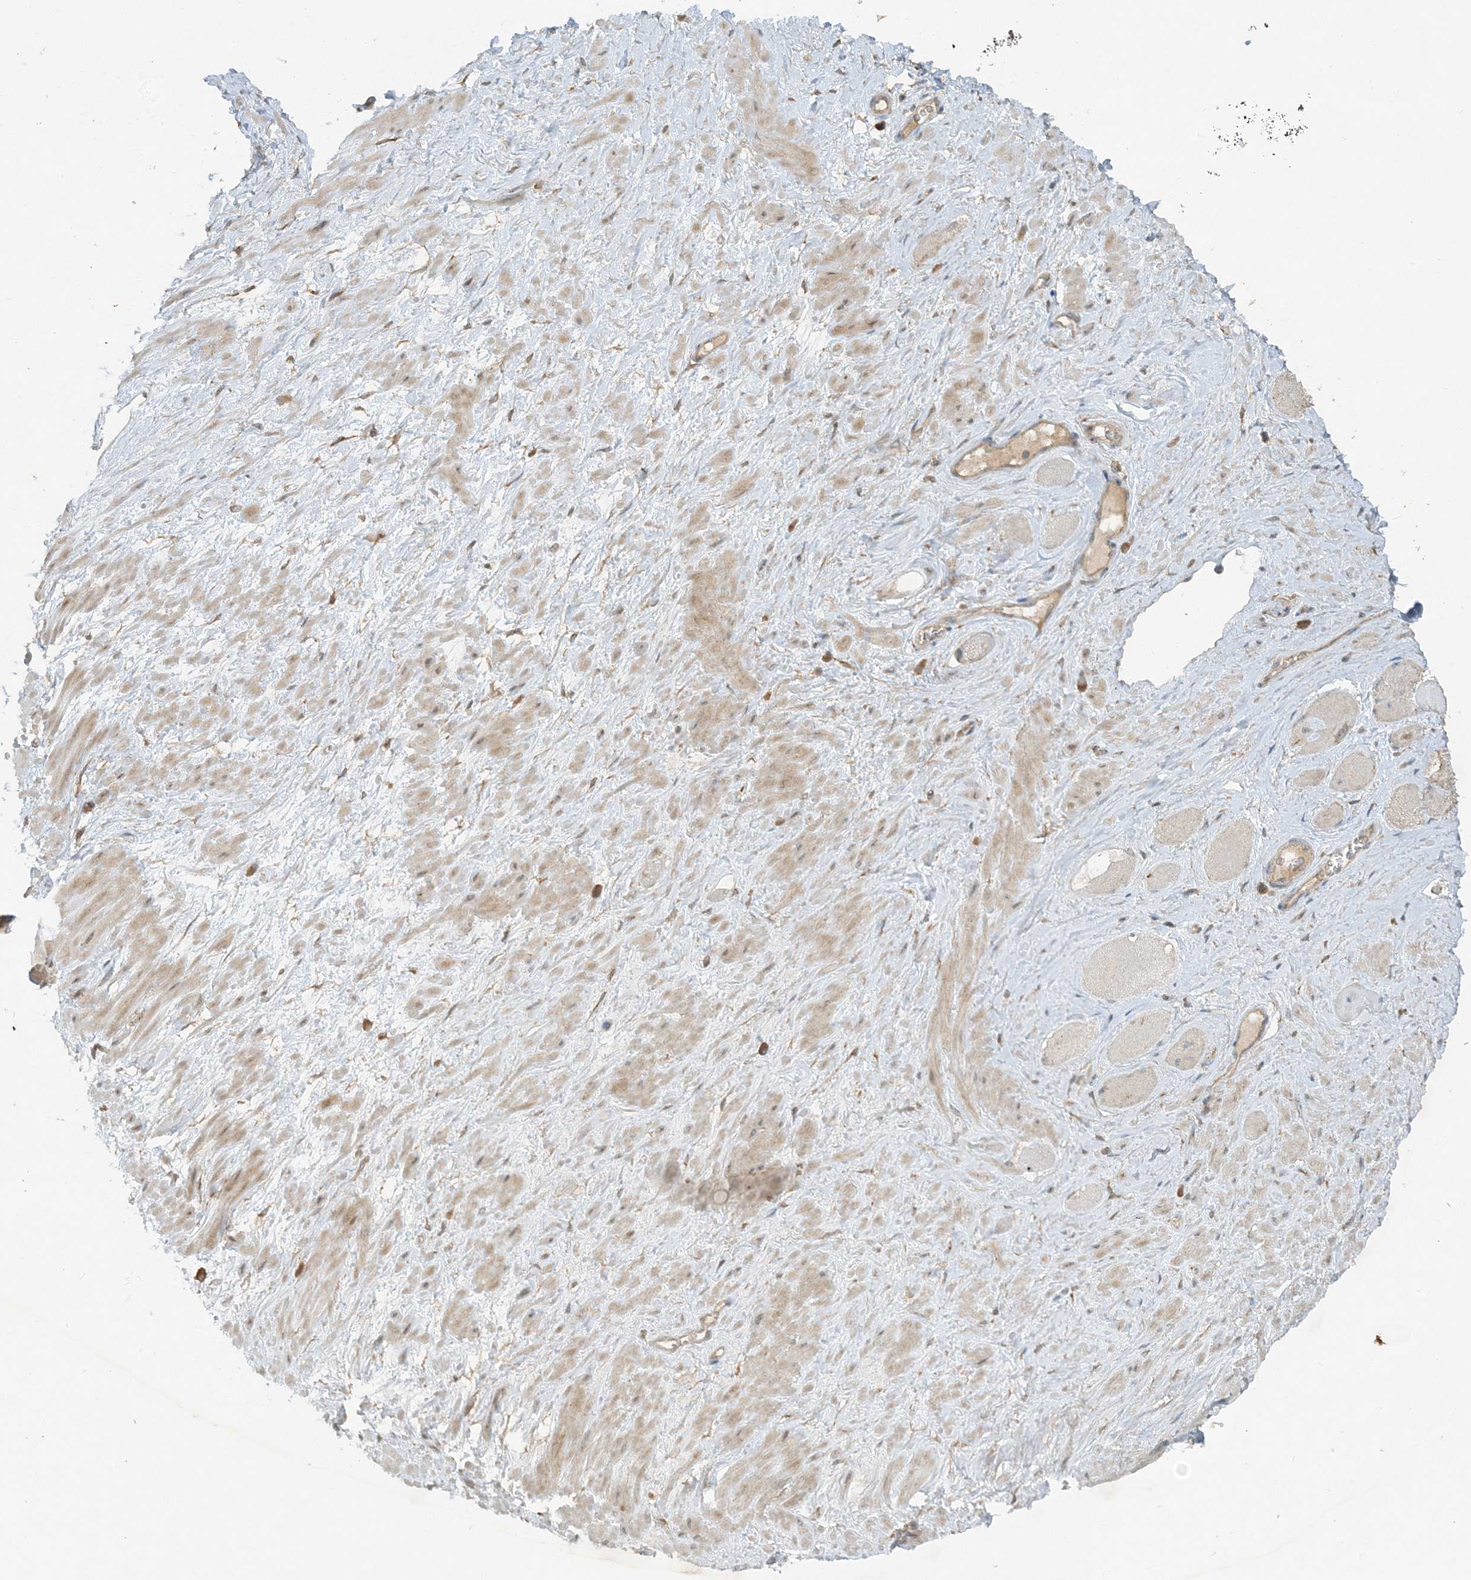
{"staining": {"intensity": "weak", "quantity": "25%-75%", "location": "cytoplasmic/membranous"}, "tissue": "adipose tissue", "cell_type": "Adipocytes", "image_type": "normal", "snomed": [{"axis": "morphology", "description": "Normal tissue, NOS"}, {"axis": "morphology", "description": "Adenocarcinoma, Low grade"}, {"axis": "topography", "description": "Prostate"}, {"axis": "topography", "description": "Peripheral nerve tissue"}], "caption": "This image reveals IHC staining of benign adipose tissue, with low weak cytoplasmic/membranous expression in approximately 25%-75% of adipocytes.", "gene": "STAM2", "patient": {"sex": "male", "age": 63}}